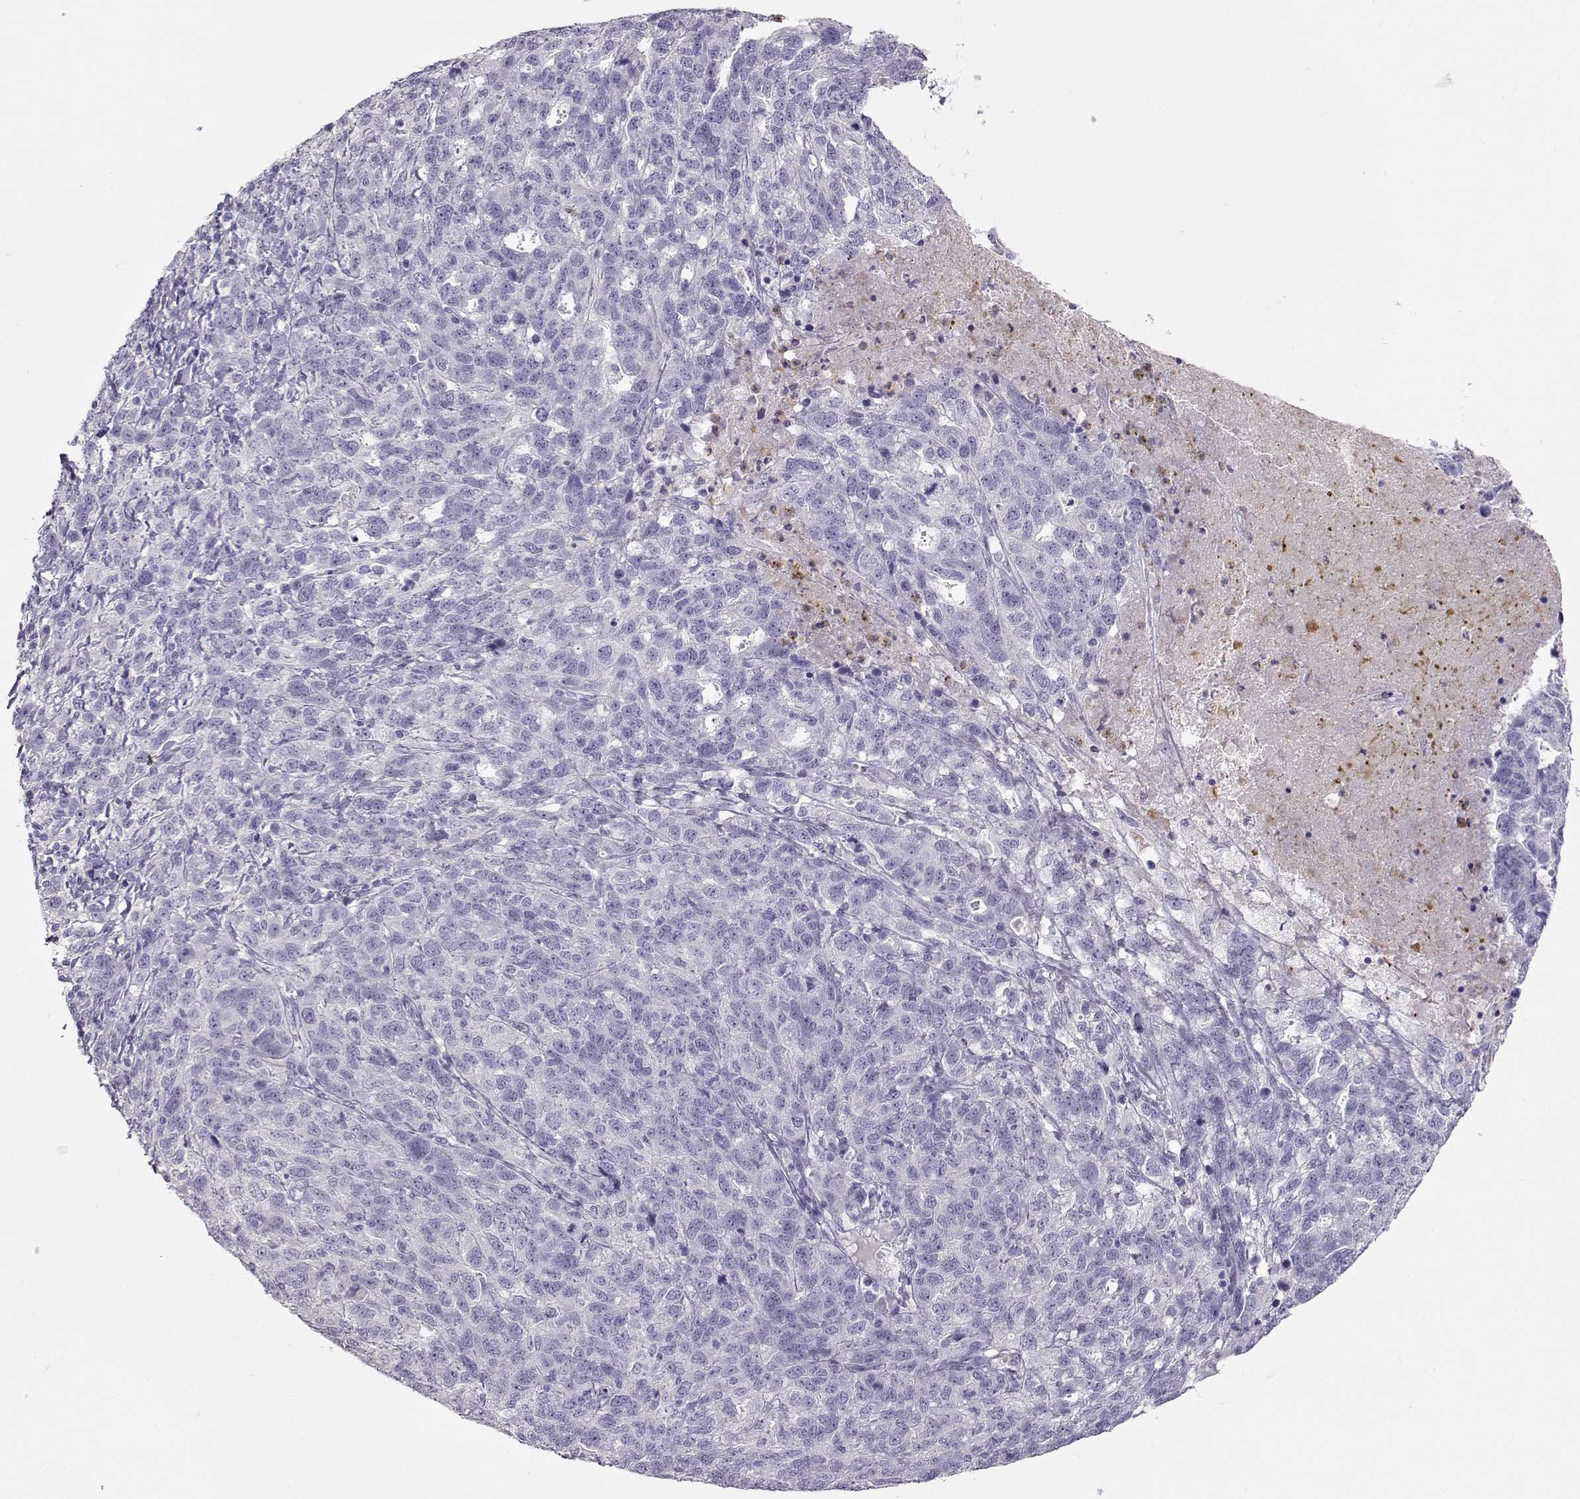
{"staining": {"intensity": "negative", "quantity": "none", "location": "none"}, "tissue": "ovarian cancer", "cell_type": "Tumor cells", "image_type": "cancer", "snomed": [{"axis": "morphology", "description": "Cystadenocarcinoma, serous, NOS"}, {"axis": "topography", "description": "Ovary"}], "caption": "The histopathology image displays no staining of tumor cells in ovarian cancer (serous cystadenocarcinoma).", "gene": "MIP", "patient": {"sex": "female", "age": 71}}